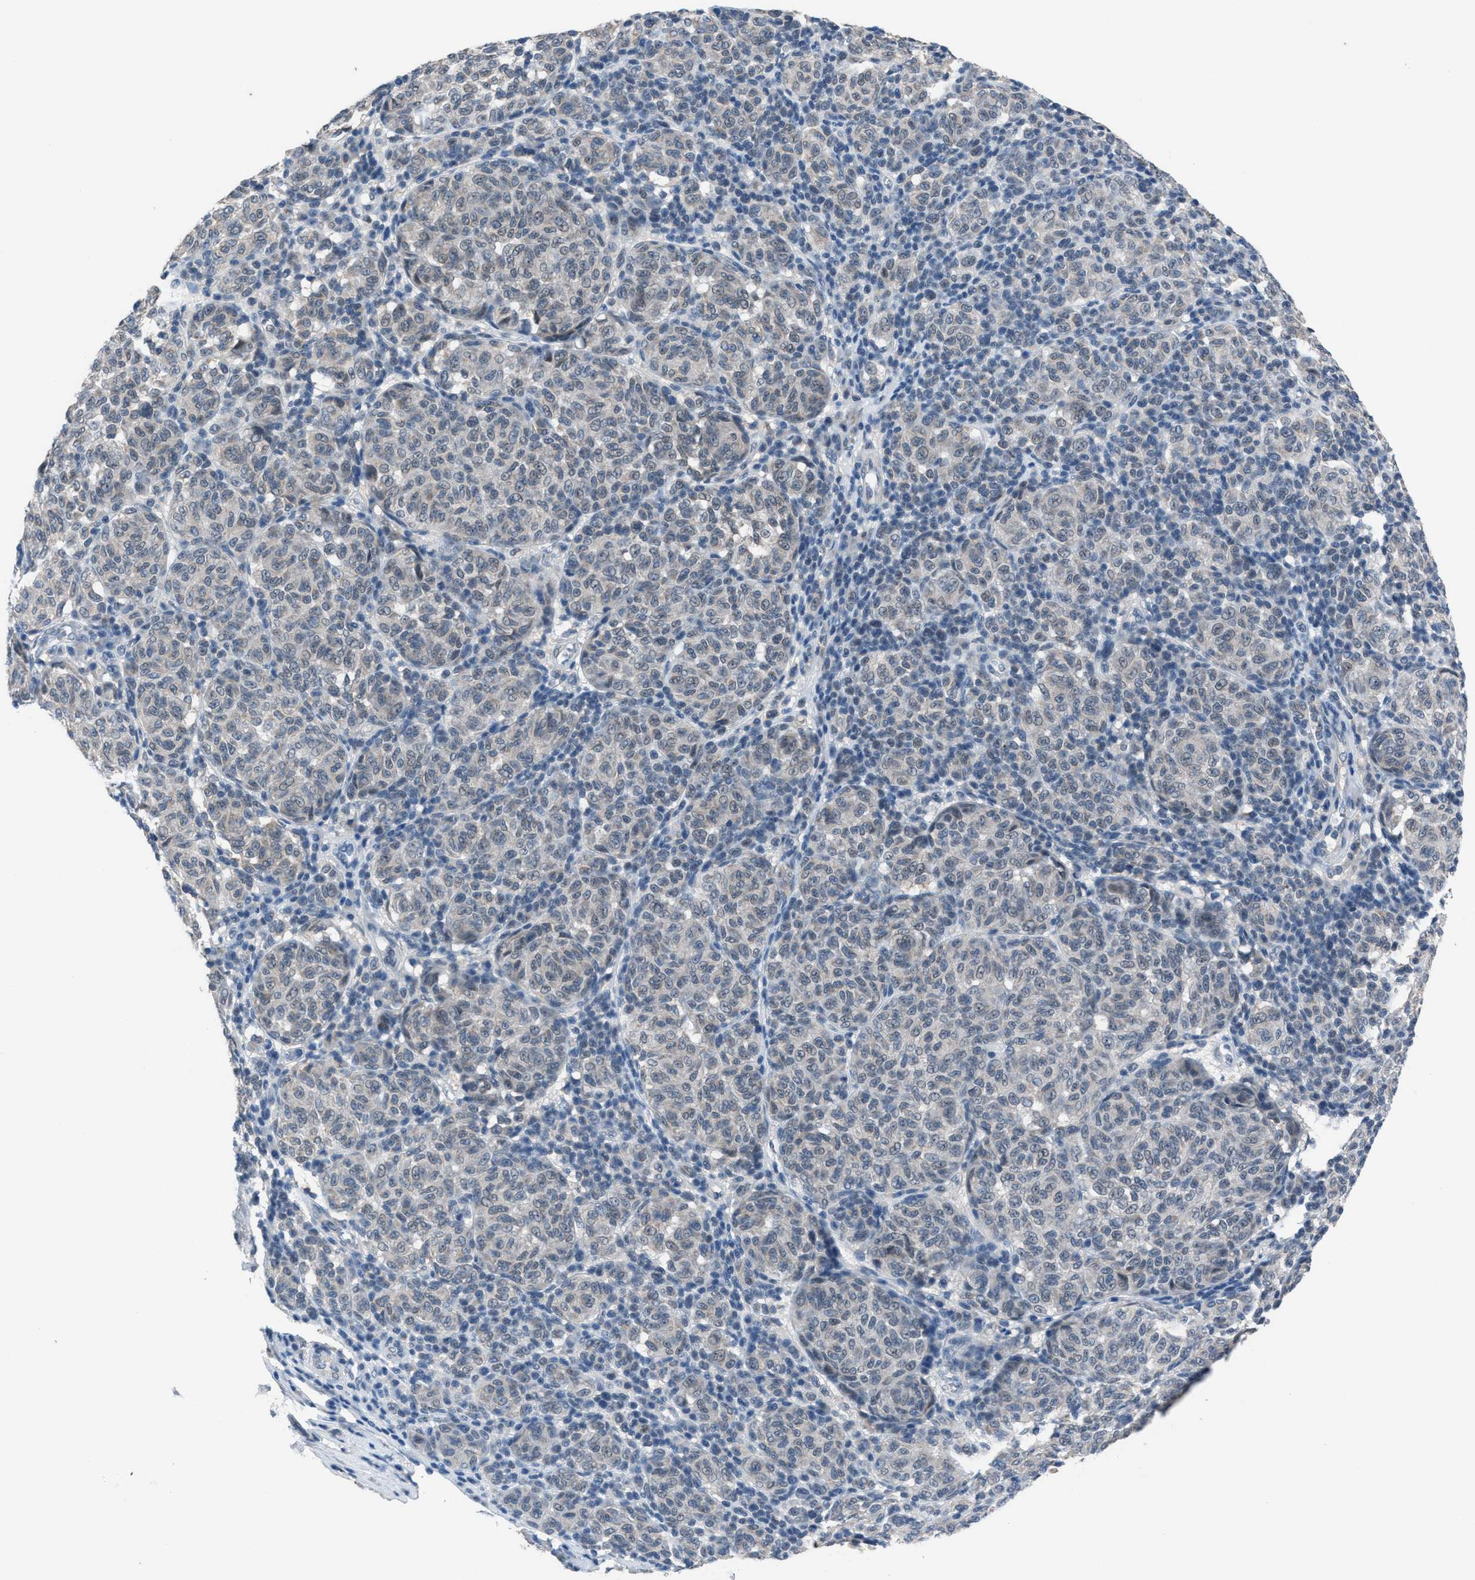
{"staining": {"intensity": "moderate", "quantity": "<25%", "location": "cytoplasmic/membranous"}, "tissue": "melanoma", "cell_type": "Tumor cells", "image_type": "cancer", "snomed": [{"axis": "morphology", "description": "Malignant melanoma, NOS"}, {"axis": "topography", "description": "Skin"}], "caption": "IHC staining of melanoma, which demonstrates low levels of moderate cytoplasmic/membranous staining in about <25% of tumor cells indicating moderate cytoplasmic/membranous protein expression. The staining was performed using DAB (brown) for protein detection and nuclei were counterstained in hematoxylin (blue).", "gene": "ANAPC11", "patient": {"sex": "male", "age": 59}}